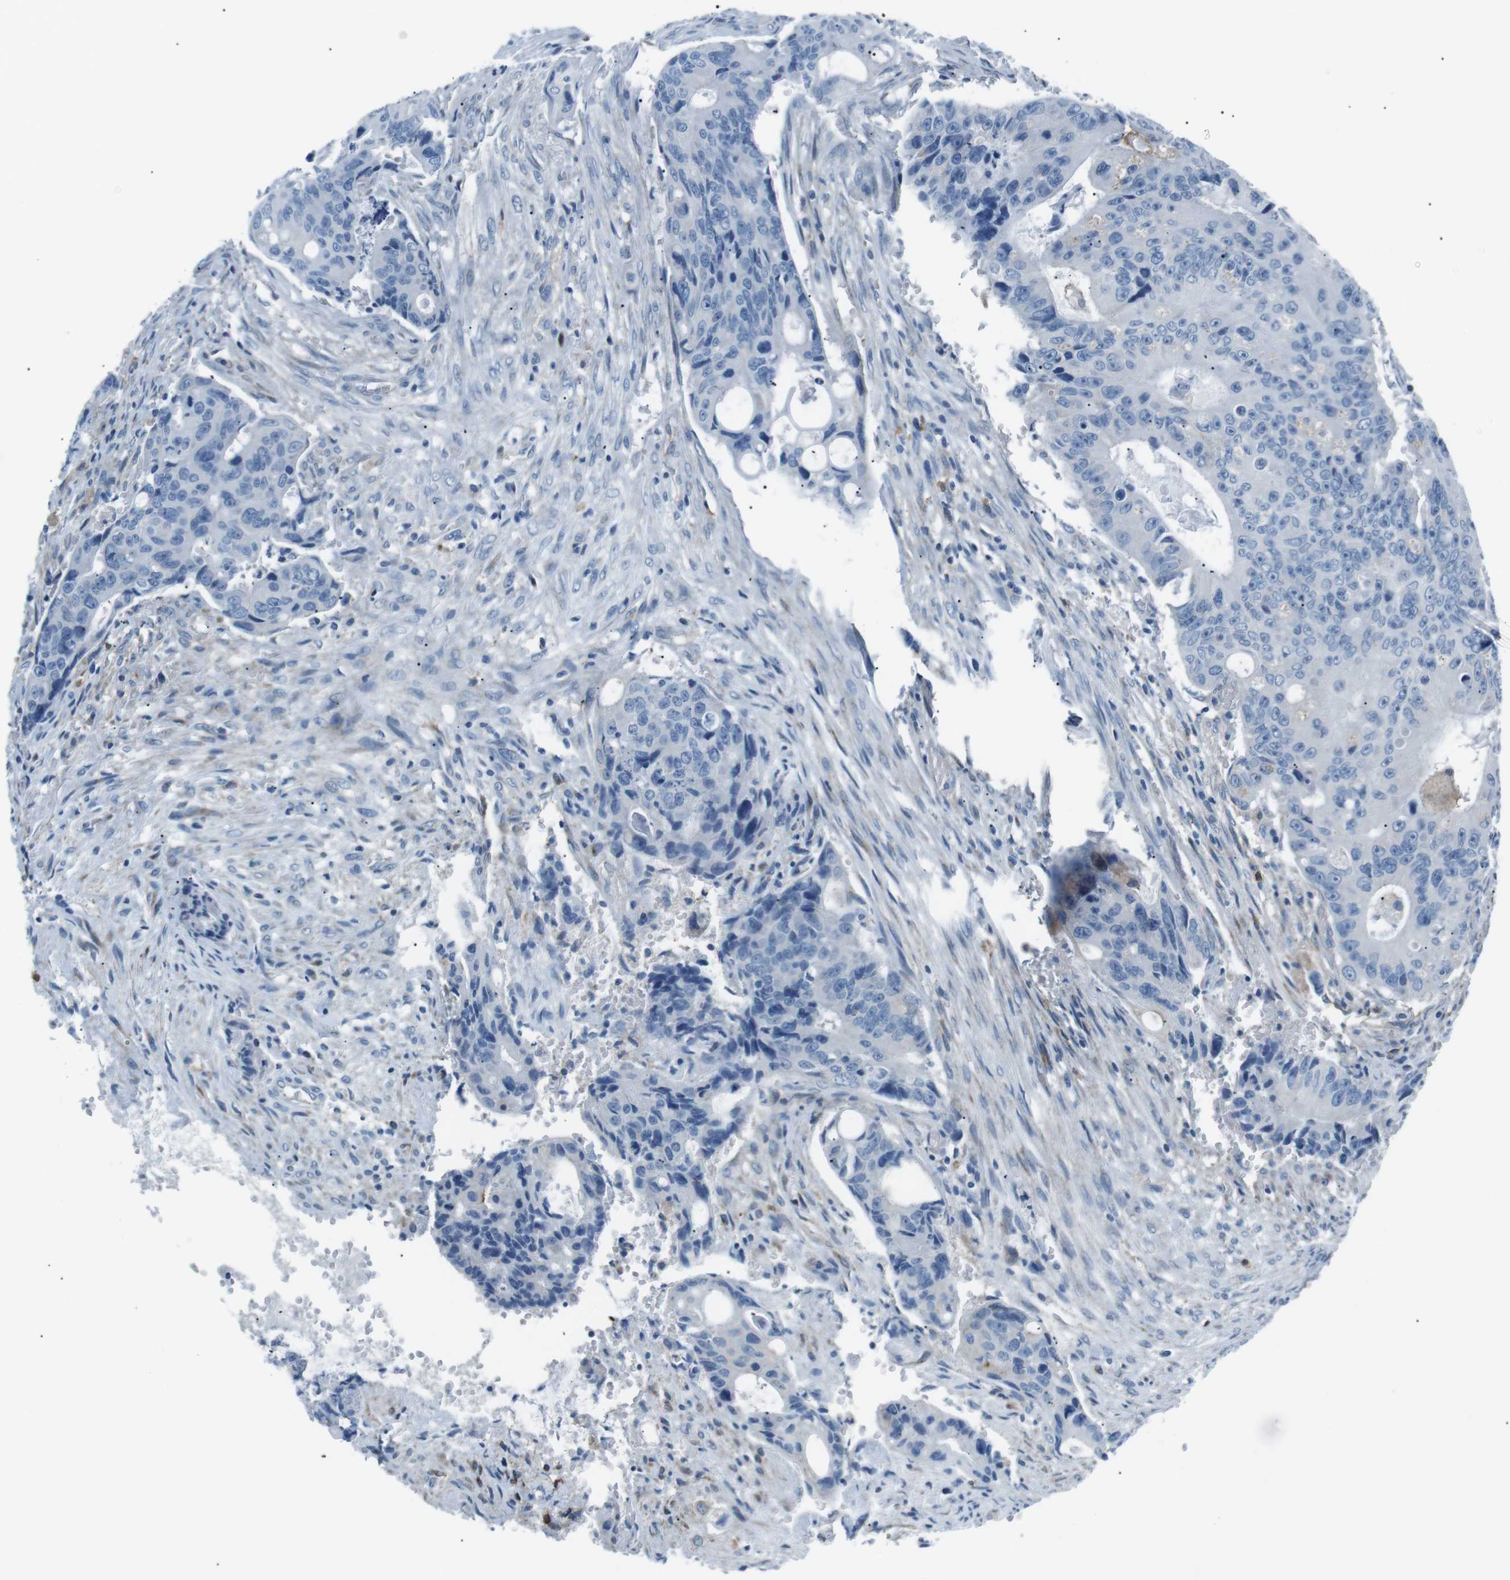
{"staining": {"intensity": "negative", "quantity": "none", "location": "none"}, "tissue": "colorectal cancer", "cell_type": "Tumor cells", "image_type": "cancer", "snomed": [{"axis": "morphology", "description": "Adenocarcinoma, NOS"}, {"axis": "topography", "description": "Colon"}], "caption": "A histopathology image of colorectal cancer (adenocarcinoma) stained for a protein exhibits no brown staining in tumor cells.", "gene": "CSF2RA", "patient": {"sex": "female", "age": 57}}